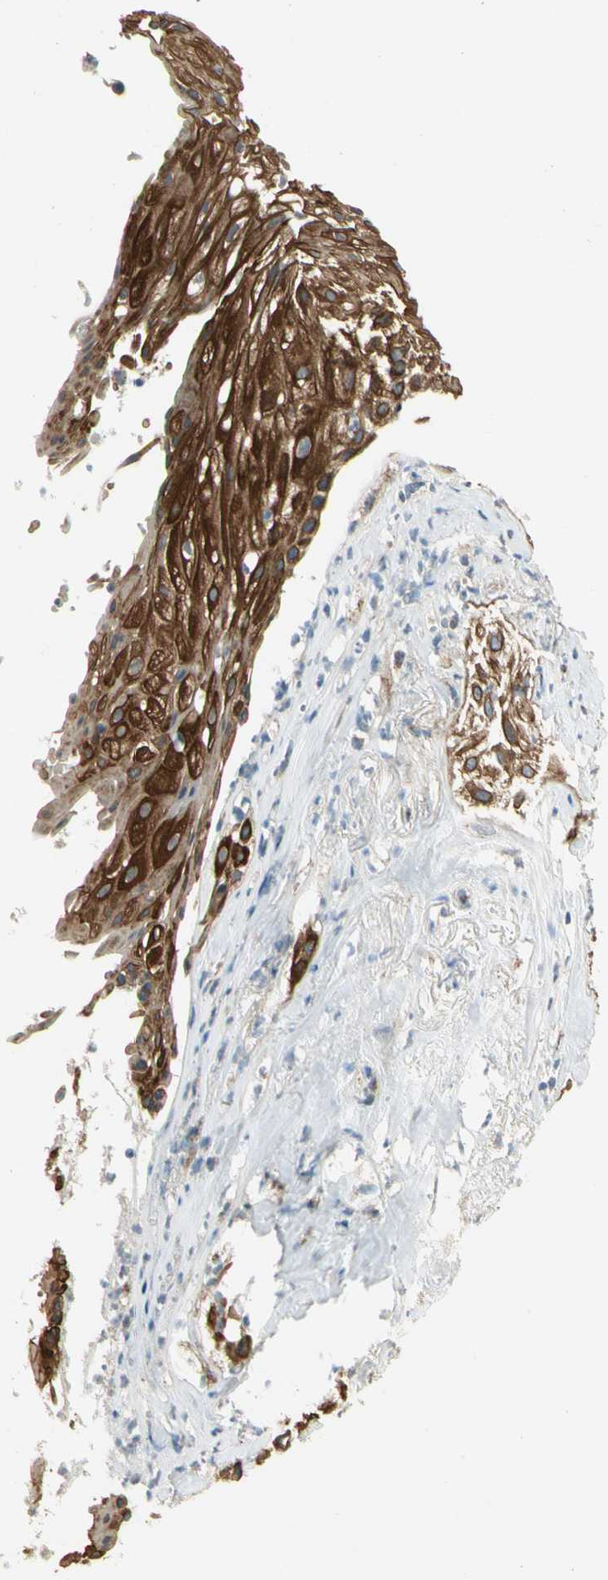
{"staining": {"intensity": "strong", "quantity": ">75%", "location": "cytoplasmic/membranous"}, "tissue": "skin cancer", "cell_type": "Tumor cells", "image_type": "cancer", "snomed": [{"axis": "morphology", "description": "Squamous cell carcinoma, NOS"}, {"axis": "topography", "description": "Skin"}], "caption": "Immunohistochemical staining of skin squamous cell carcinoma displays high levels of strong cytoplasmic/membranous protein staining in about >75% of tumor cells.", "gene": "EPHB3", "patient": {"sex": "male", "age": 65}}